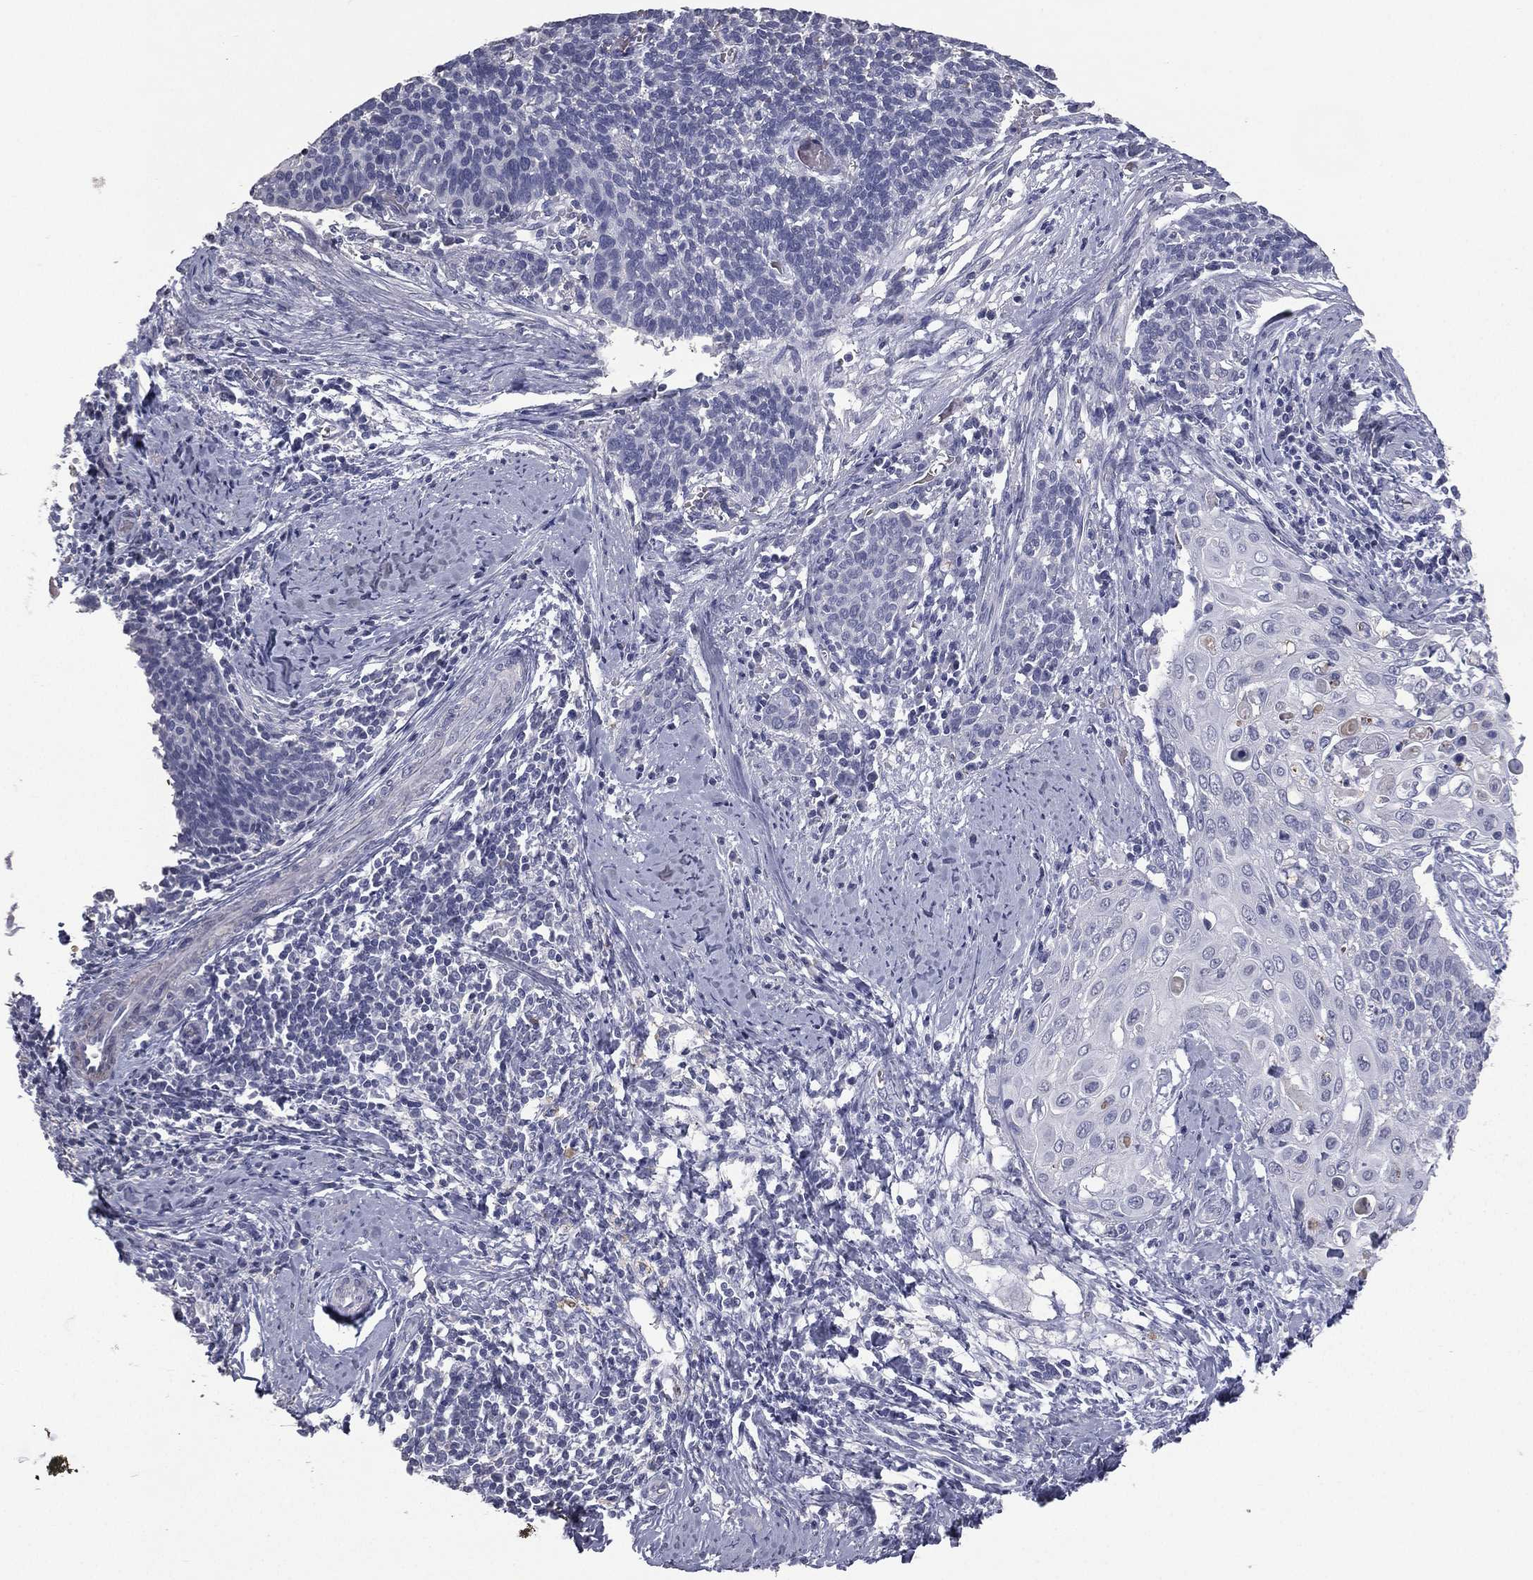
{"staining": {"intensity": "negative", "quantity": "none", "location": "none"}, "tissue": "cervical cancer", "cell_type": "Tumor cells", "image_type": "cancer", "snomed": [{"axis": "morphology", "description": "Squamous cell carcinoma, NOS"}, {"axis": "topography", "description": "Cervix"}], "caption": "An IHC micrograph of squamous cell carcinoma (cervical) is shown. There is no staining in tumor cells of squamous cell carcinoma (cervical).", "gene": "ESX1", "patient": {"sex": "female", "age": 39}}